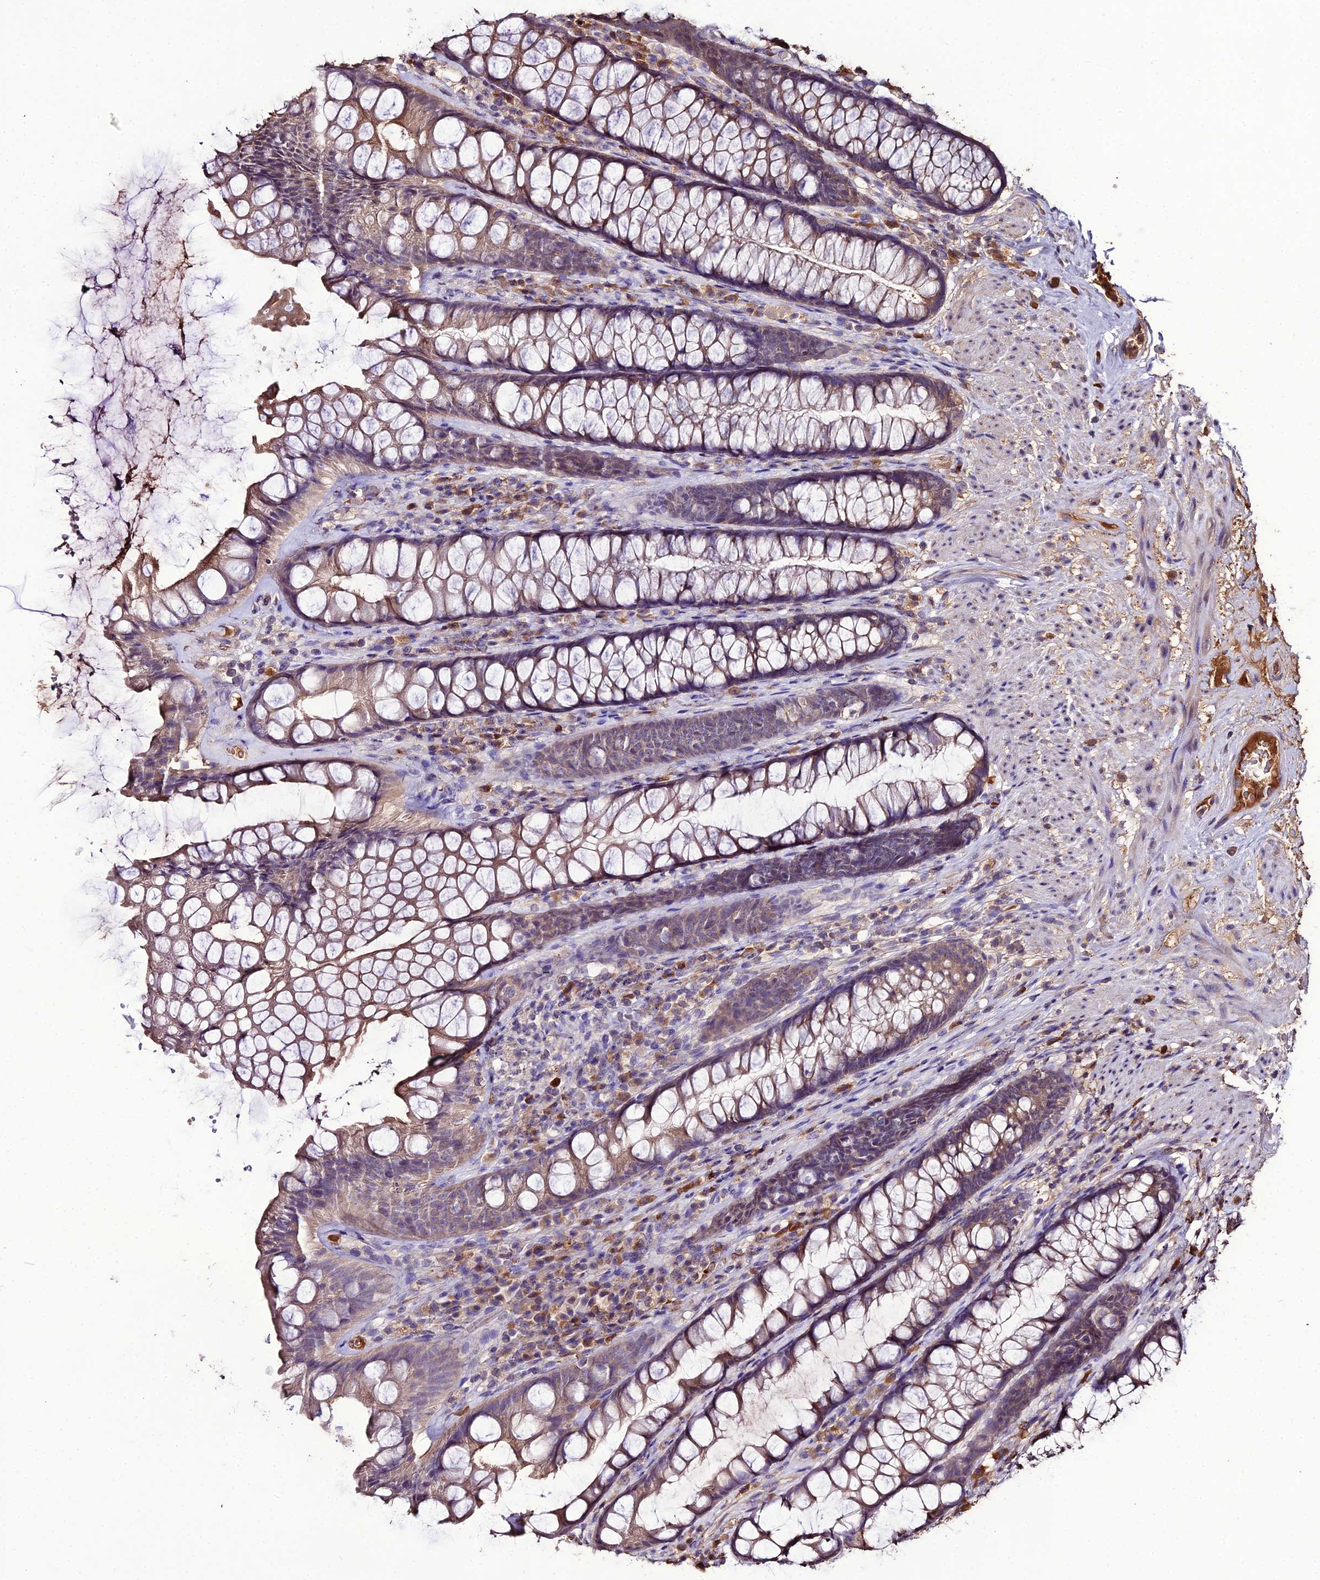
{"staining": {"intensity": "weak", "quantity": "25%-75%", "location": "cytoplasmic/membranous"}, "tissue": "rectum", "cell_type": "Glandular cells", "image_type": "normal", "snomed": [{"axis": "morphology", "description": "Normal tissue, NOS"}, {"axis": "topography", "description": "Rectum"}], "caption": "Glandular cells display weak cytoplasmic/membranous expression in about 25%-75% of cells in unremarkable rectum. (brown staining indicates protein expression, while blue staining denotes nuclei).", "gene": "KCTD16", "patient": {"sex": "male", "age": 74}}